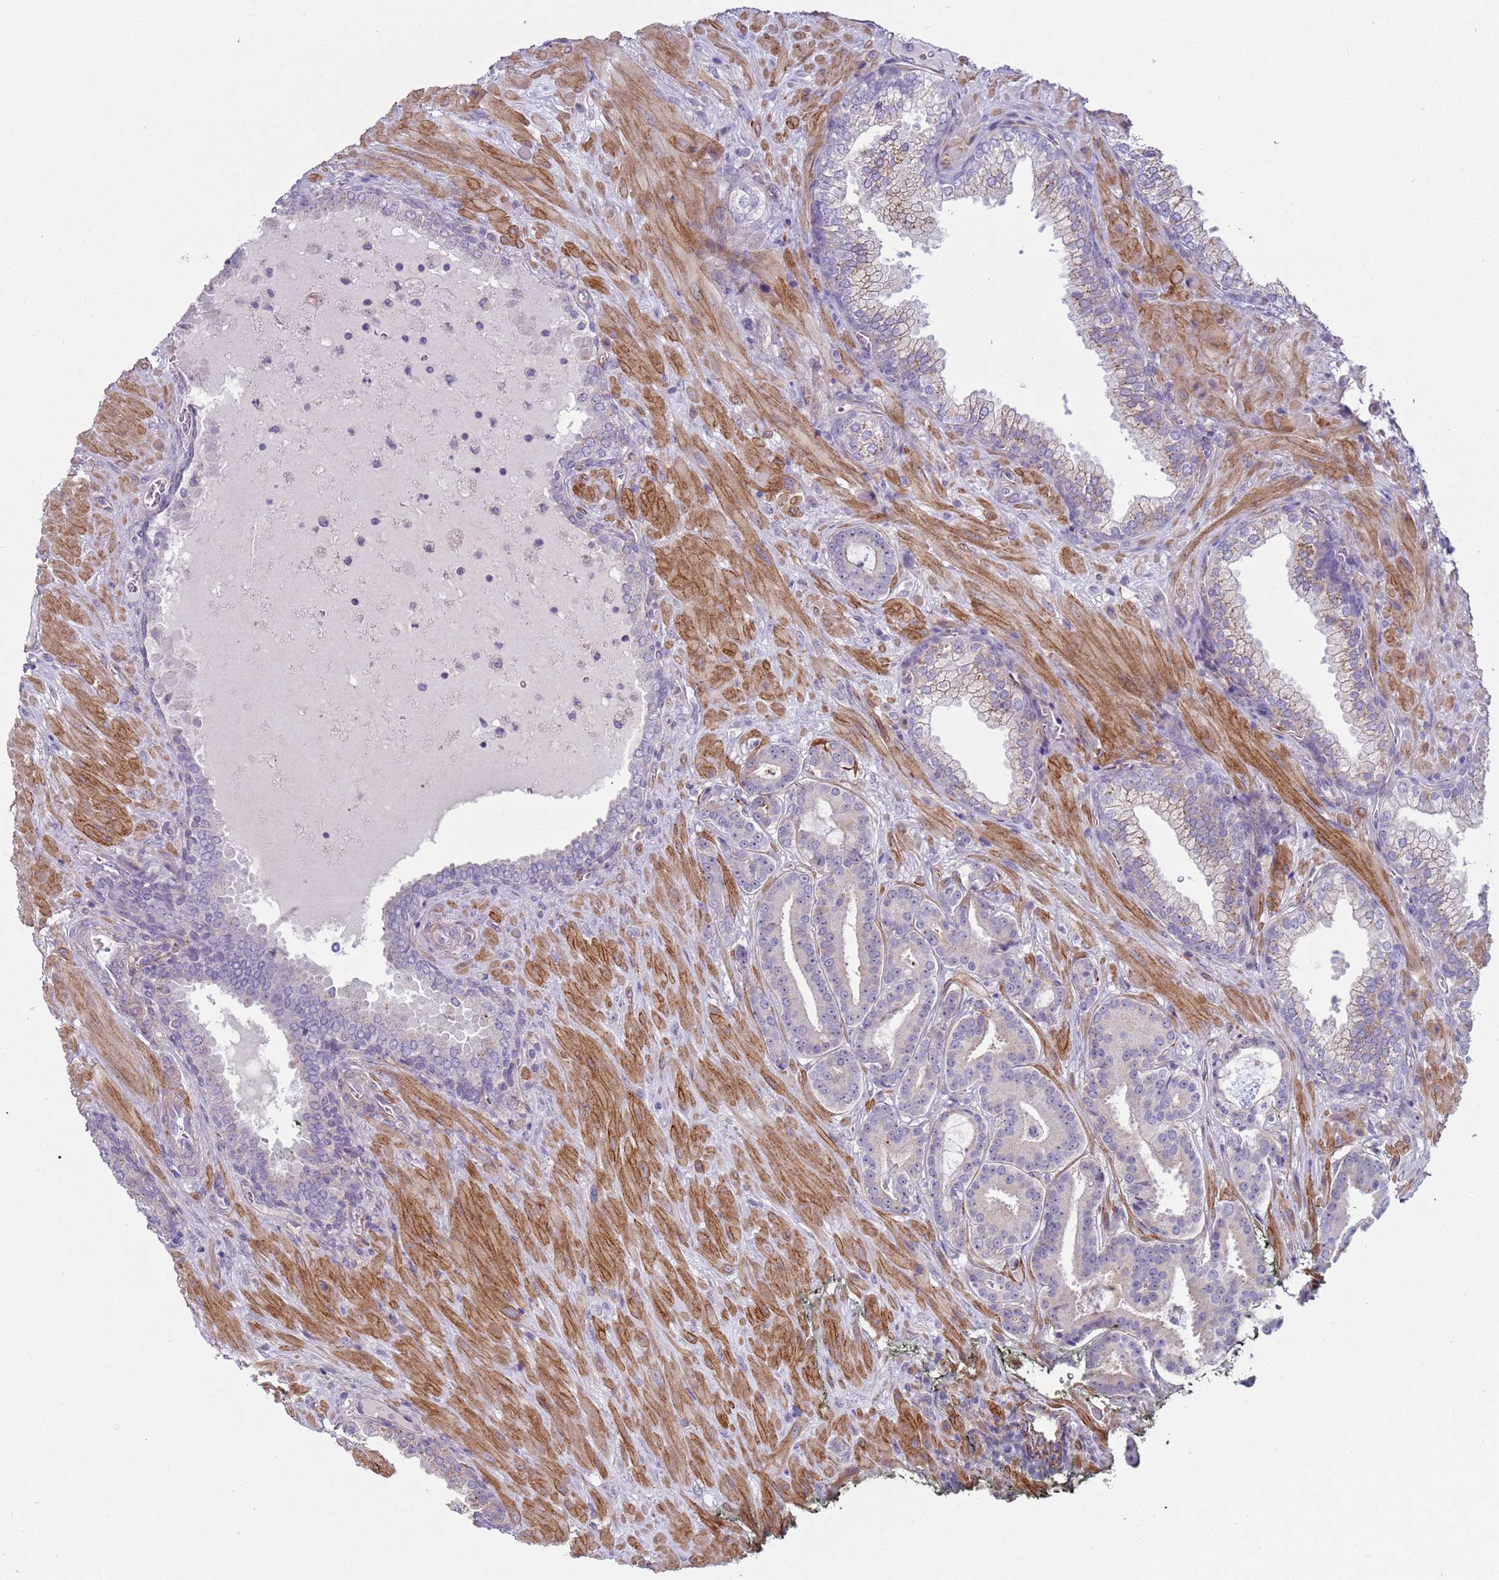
{"staining": {"intensity": "negative", "quantity": "none", "location": "none"}, "tissue": "prostate cancer", "cell_type": "Tumor cells", "image_type": "cancer", "snomed": [{"axis": "morphology", "description": "Adenocarcinoma, High grade"}, {"axis": "topography", "description": "Prostate"}], "caption": "High magnification brightfield microscopy of prostate cancer (high-grade adenocarcinoma) stained with DAB (3,3'-diaminobenzidine) (brown) and counterstained with hematoxylin (blue): tumor cells show no significant expression.", "gene": "HEATR1", "patient": {"sex": "male", "age": 55}}